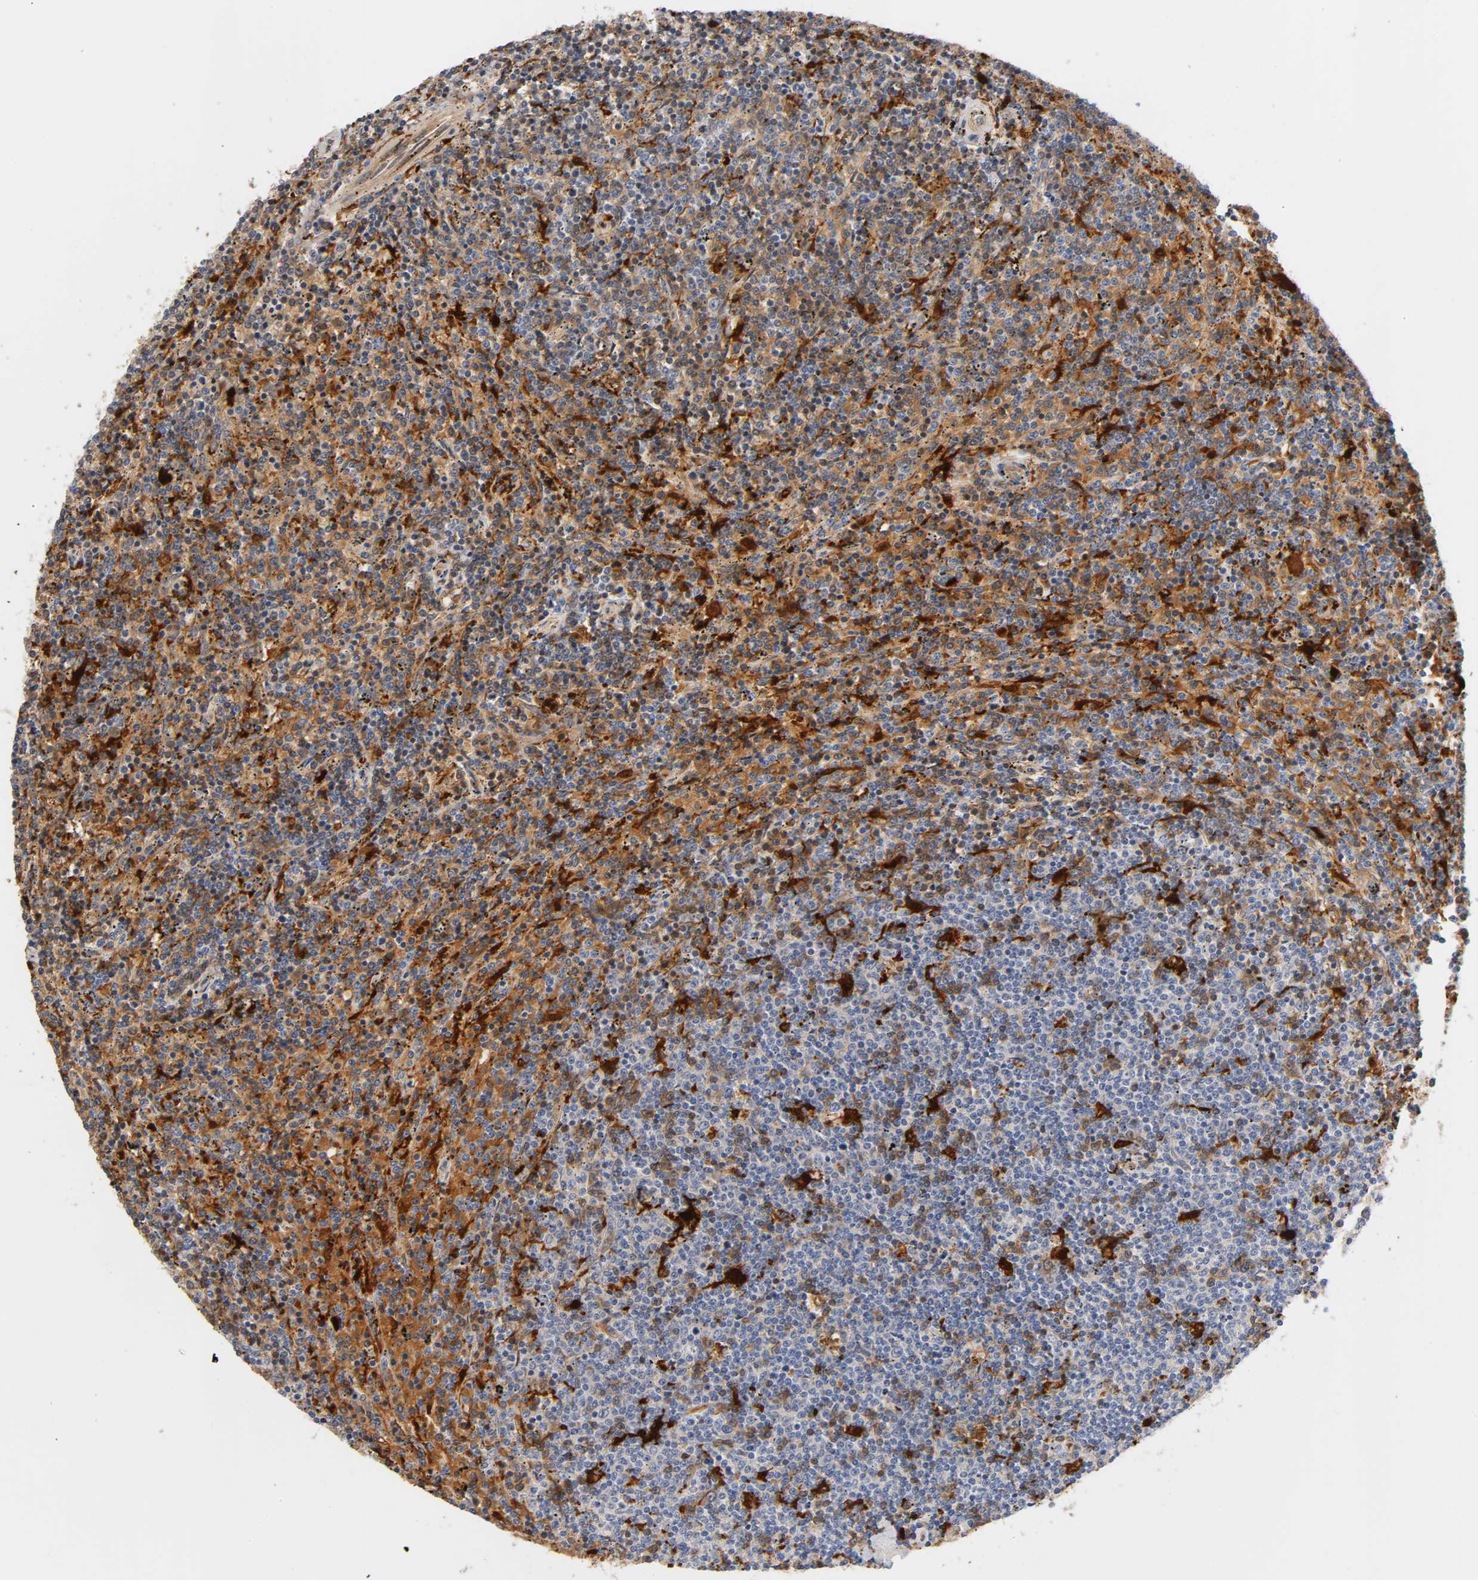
{"staining": {"intensity": "moderate", "quantity": "25%-75%", "location": "cytoplasmic/membranous"}, "tissue": "lymphoma", "cell_type": "Tumor cells", "image_type": "cancer", "snomed": [{"axis": "morphology", "description": "Malignant lymphoma, non-Hodgkin's type, Low grade"}, {"axis": "topography", "description": "Spleen"}], "caption": "High-power microscopy captured an immunohistochemistry image of lymphoma, revealing moderate cytoplasmic/membranous positivity in about 25%-75% of tumor cells.", "gene": "IL18", "patient": {"sex": "female", "age": 50}}